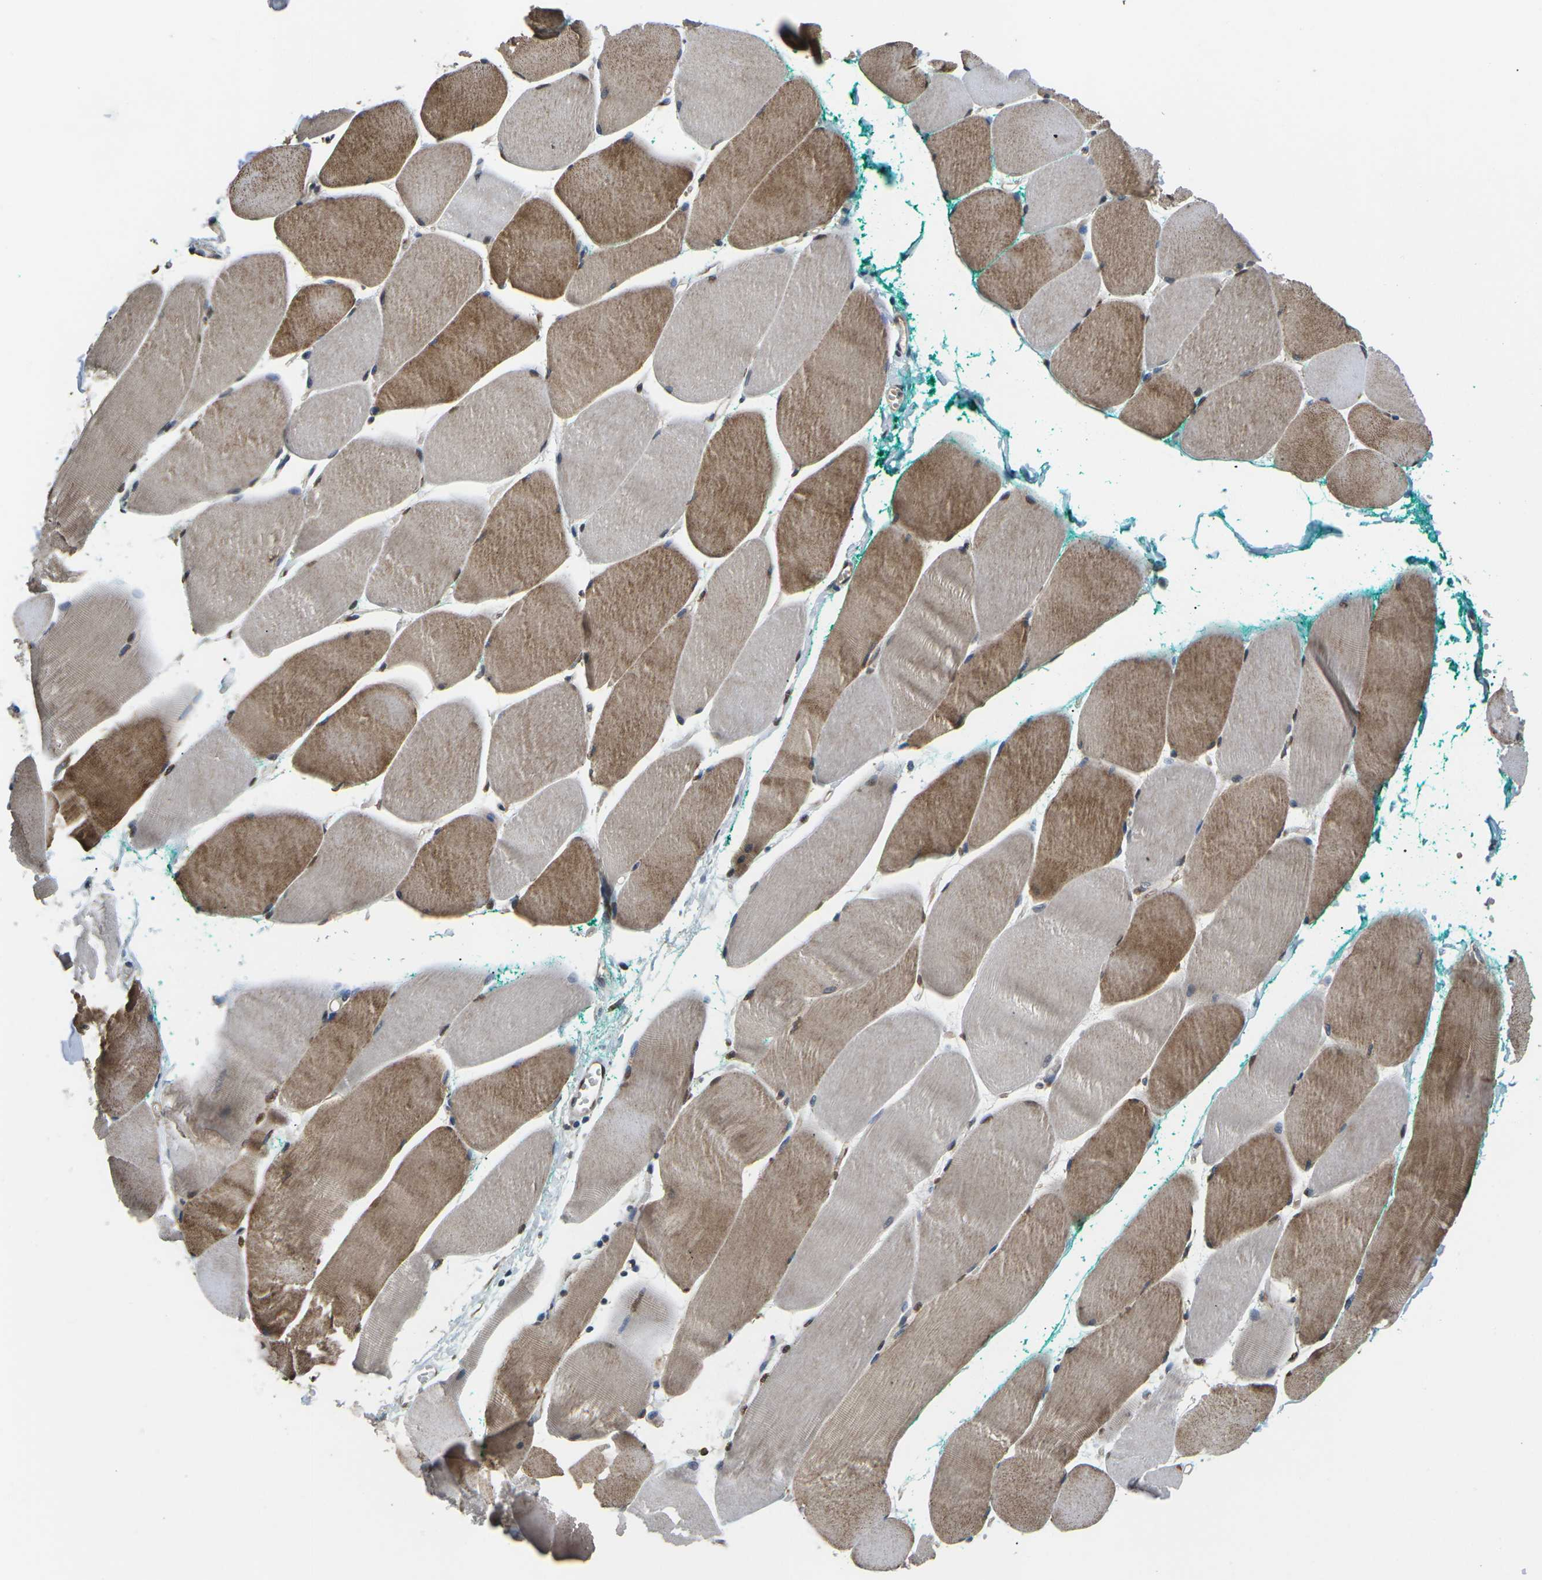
{"staining": {"intensity": "moderate", "quantity": "25%-75%", "location": "cytoplasmic/membranous"}, "tissue": "skeletal muscle", "cell_type": "Myocytes", "image_type": "normal", "snomed": [{"axis": "morphology", "description": "Normal tissue, NOS"}, {"axis": "morphology", "description": "Squamous cell carcinoma, NOS"}, {"axis": "topography", "description": "Skeletal muscle"}], "caption": "A high-resolution image shows immunohistochemistry staining of unremarkable skeletal muscle, which demonstrates moderate cytoplasmic/membranous expression in about 25%-75% of myocytes.", "gene": "ERBB4", "patient": {"sex": "male", "age": 51}}